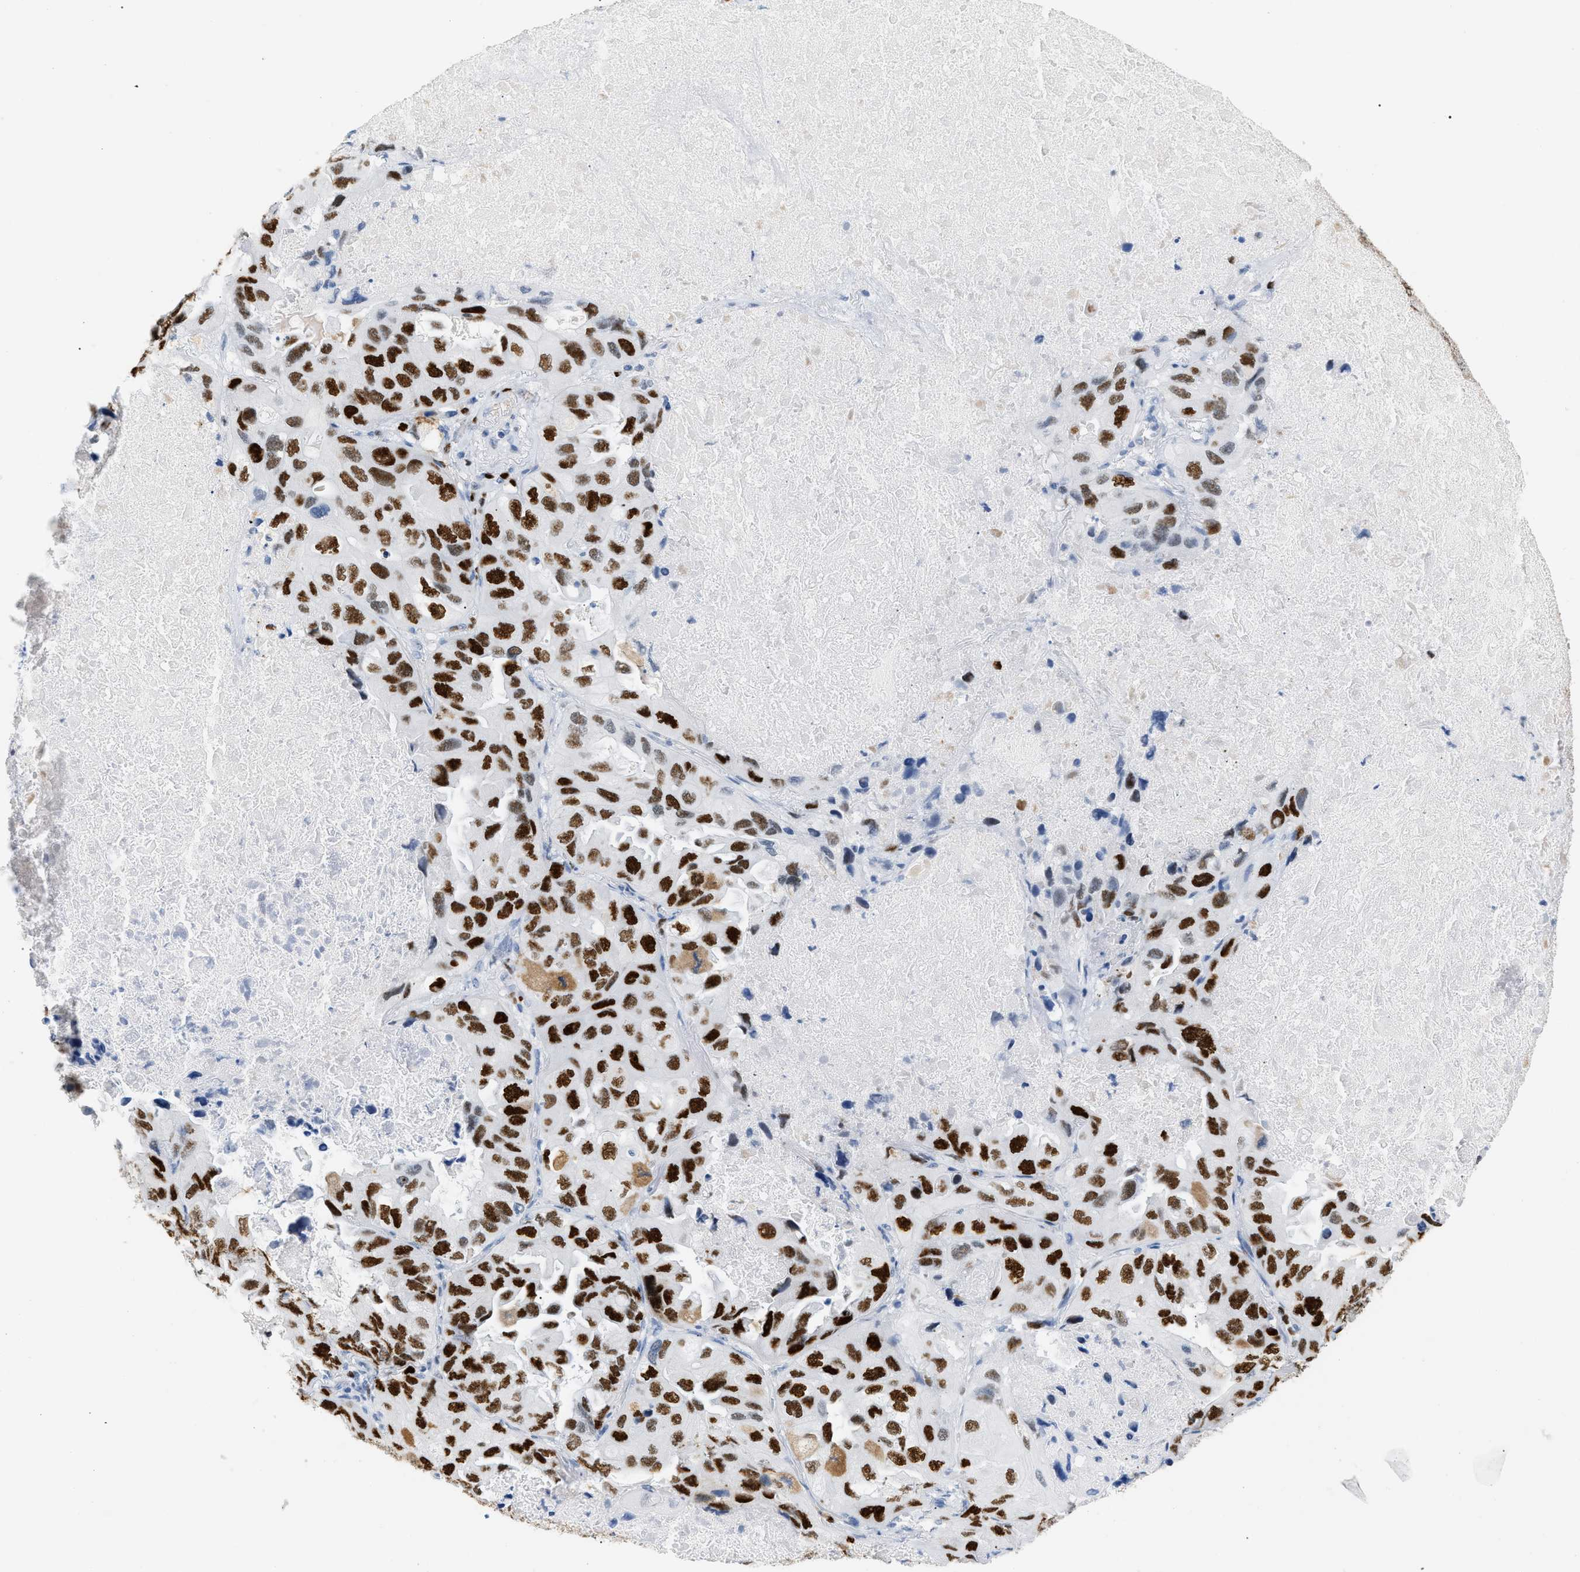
{"staining": {"intensity": "strong", "quantity": ">75%", "location": "cytoplasmic/membranous,nuclear"}, "tissue": "lung cancer", "cell_type": "Tumor cells", "image_type": "cancer", "snomed": [{"axis": "morphology", "description": "Squamous cell carcinoma, NOS"}, {"axis": "topography", "description": "Lung"}], "caption": "This micrograph demonstrates squamous cell carcinoma (lung) stained with immunohistochemistry to label a protein in brown. The cytoplasmic/membranous and nuclear of tumor cells show strong positivity for the protein. Nuclei are counter-stained blue.", "gene": "MCM7", "patient": {"sex": "female", "age": 73}}